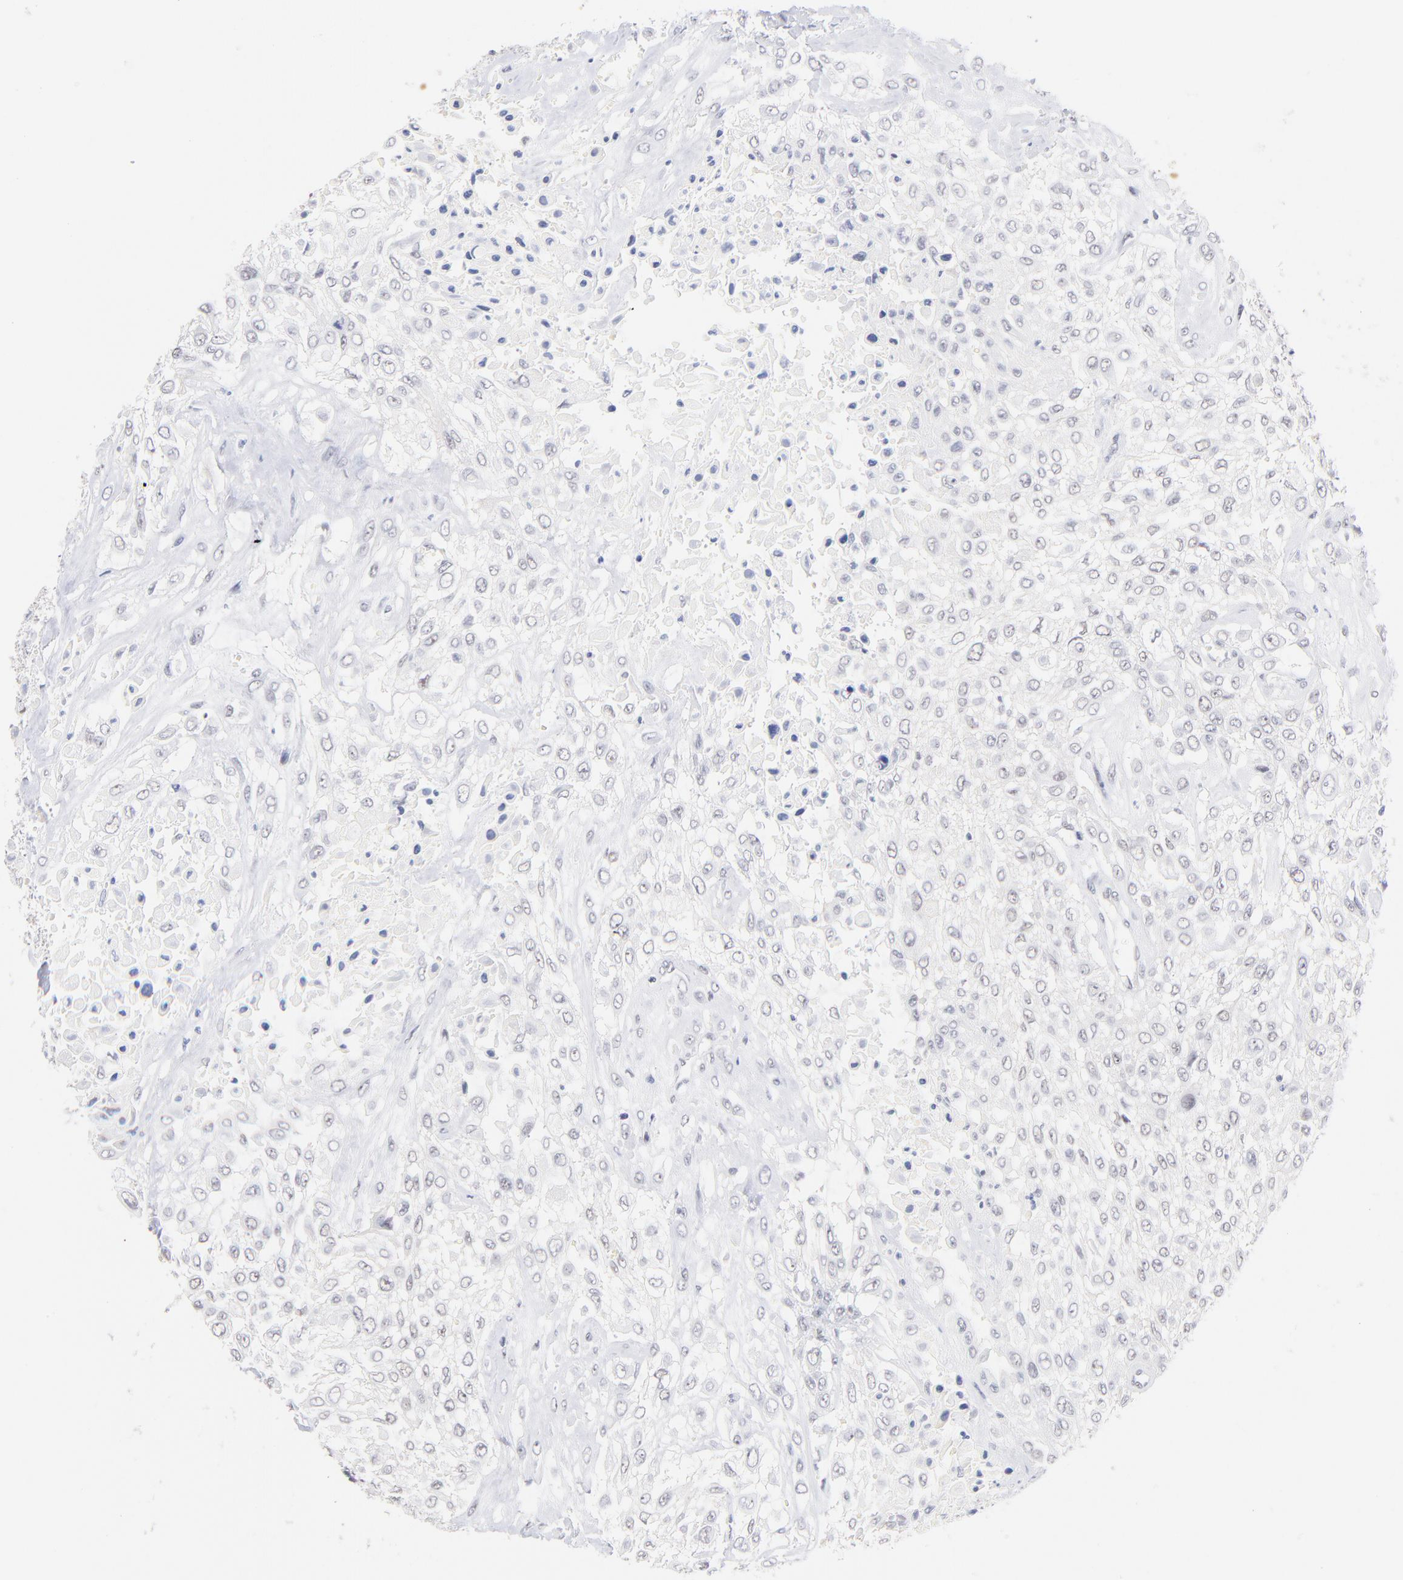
{"staining": {"intensity": "negative", "quantity": "none", "location": "none"}, "tissue": "urothelial cancer", "cell_type": "Tumor cells", "image_type": "cancer", "snomed": [{"axis": "morphology", "description": "Urothelial carcinoma, High grade"}, {"axis": "topography", "description": "Urinary bladder"}], "caption": "High power microscopy photomicrograph of an immunohistochemistry (IHC) micrograph of high-grade urothelial carcinoma, revealing no significant positivity in tumor cells. The staining is performed using DAB brown chromogen with nuclei counter-stained in using hematoxylin.", "gene": "ZNF74", "patient": {"sex": "male", "age": 57}}